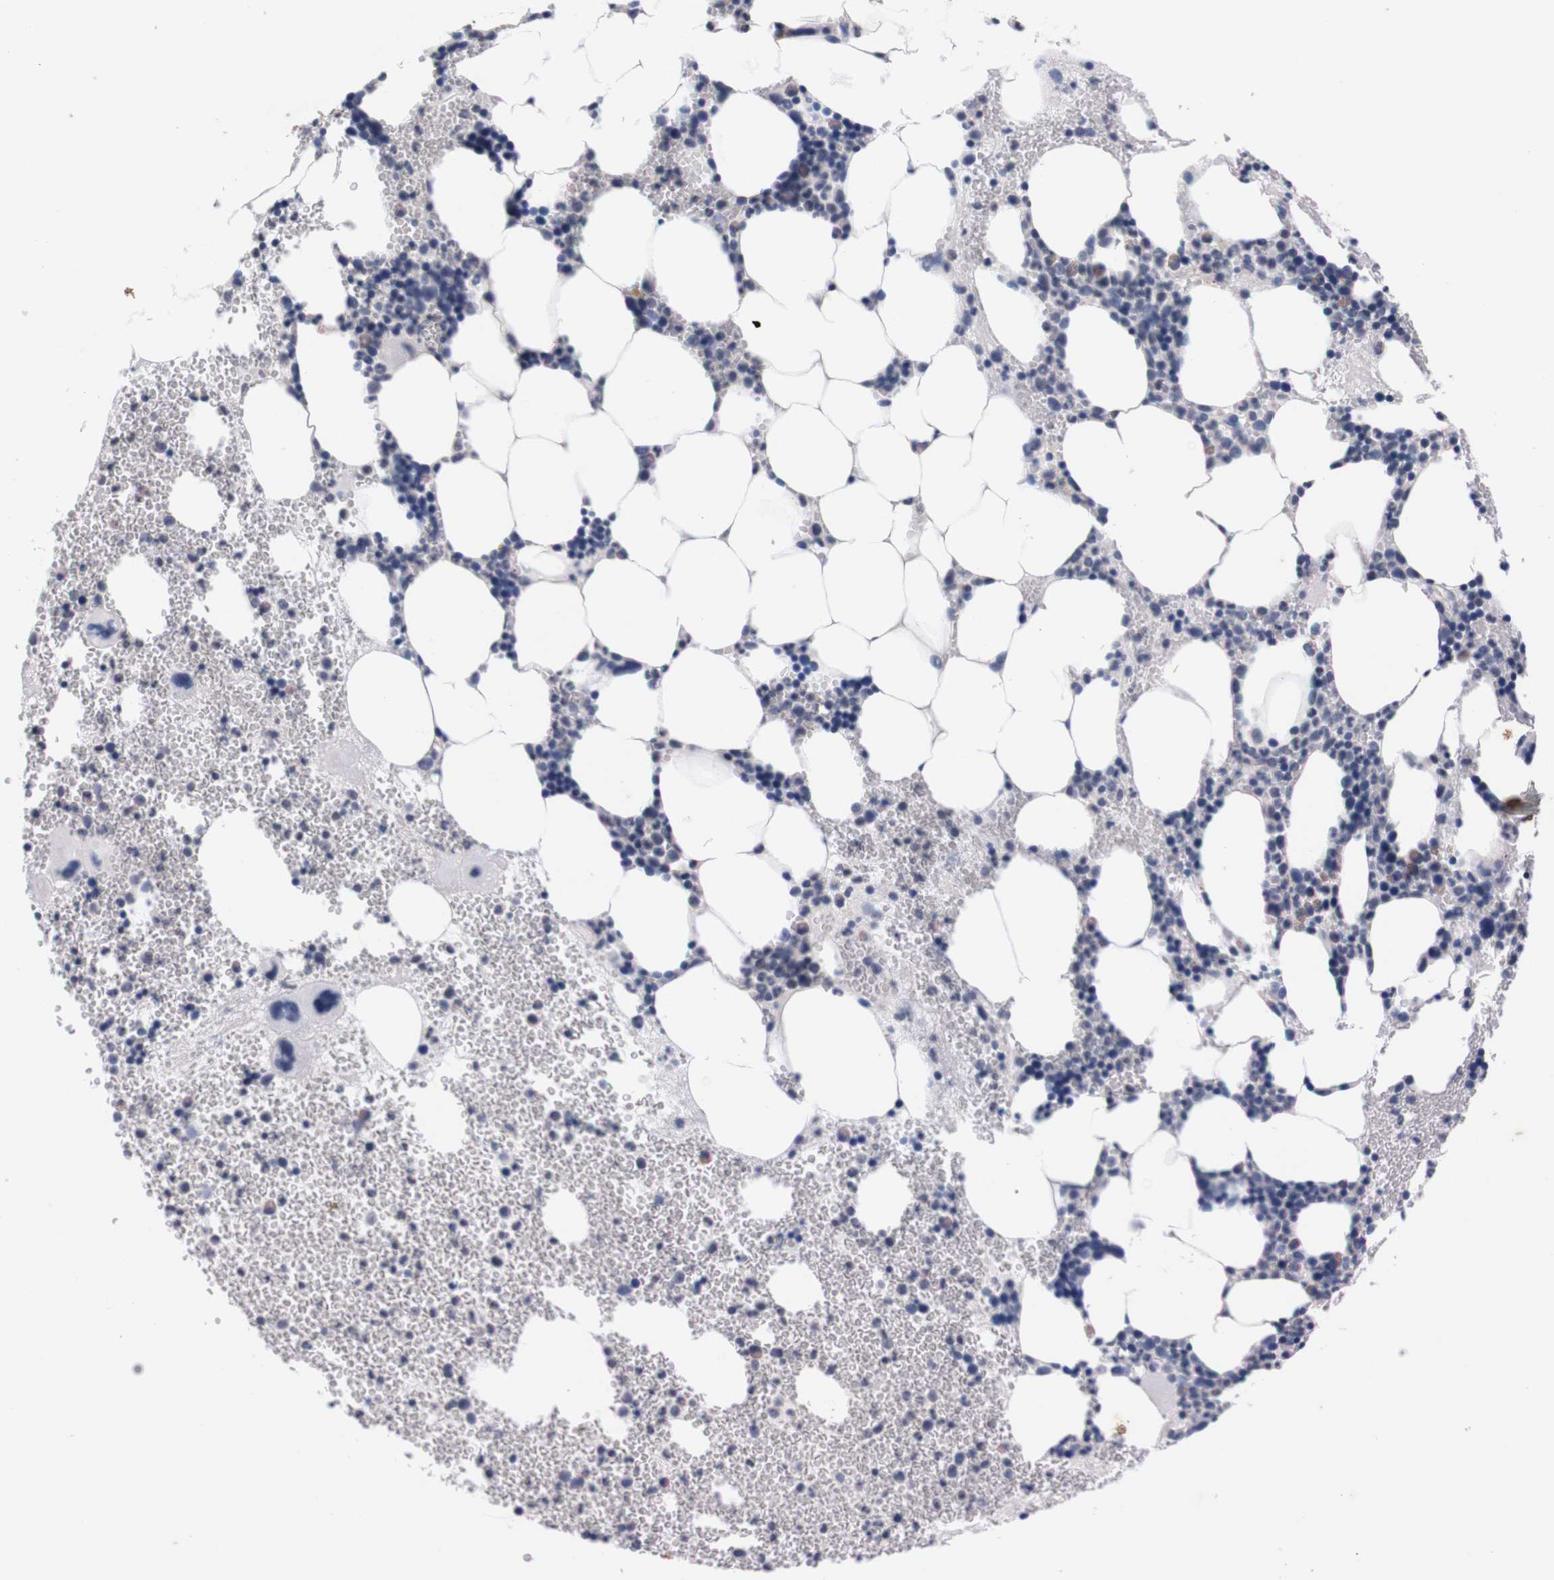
{"staining": {"intensity": "weak", "quantity": "<25%", "location": "nuclear"}, "tissue": "bone marrow", "cell_type": "Hematopoietic cells", "image_type": "normal", "snomed": [{"axis": "morphology", "description": "Normal tissue, NOS"}, {"axis": "morphology", "description": "Inflammation, NOS"}, {"axis": "topography", "description": "Bone marrow"}], "caption": "IHC of benign bone marrow shows no expression in hematopoietic cells. The staining is performed using DAB (3,3'-diaminobenzidine) brown chromogen with nuclei counter-stained in using hematoxylin.", "gene": "TNFRSF21", "patient": {"sex": "female", "age": 76}}